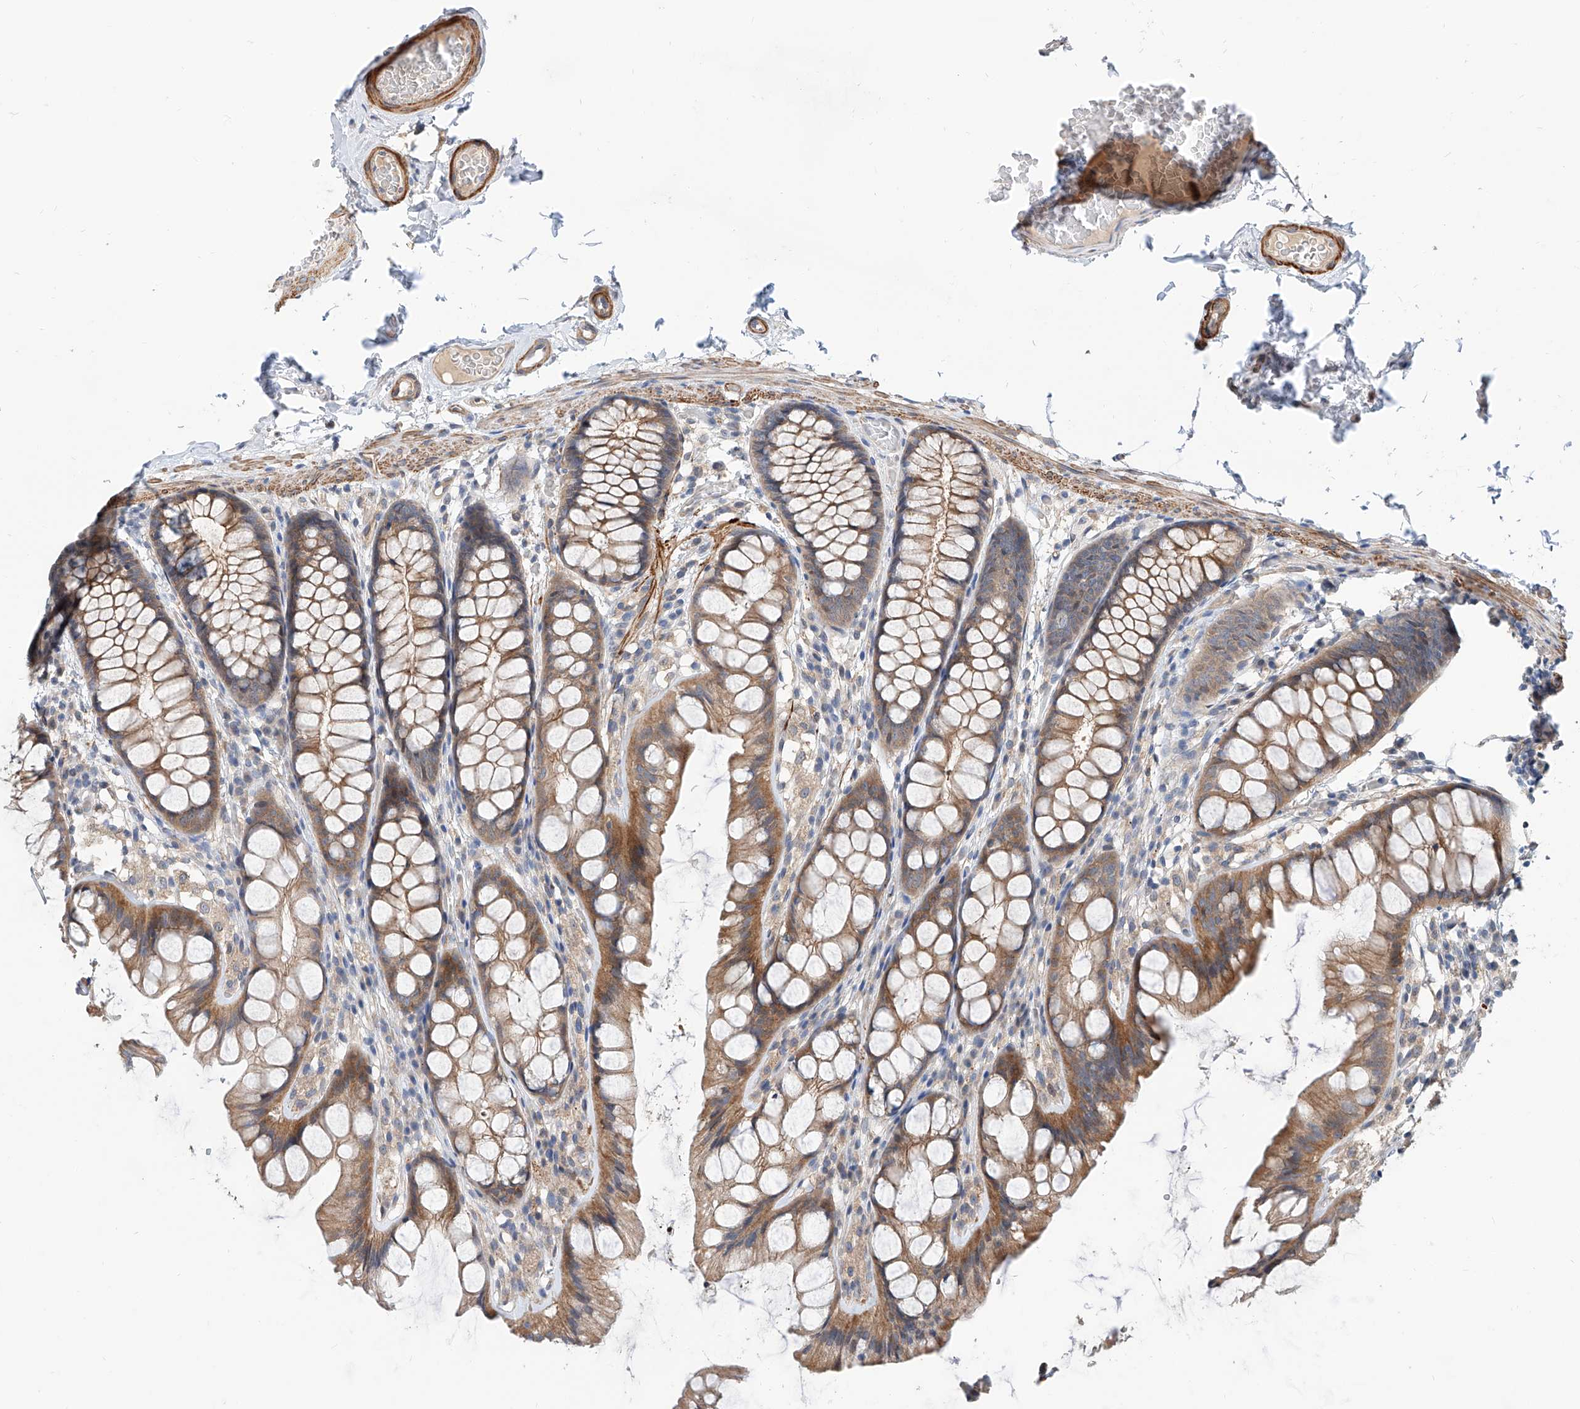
{"staining": {"intensity": "weak", "quantity": ">75%", "location": "cytoplasmic/membranous"}, "tissue": "colon", "cell_type": "Endothelial cells", "image_type": "normal", "snomed": [{"axis": "morphology", "description": "Normal tissue, NOS"}, {"axis": "topography", "description": "Colon"}], "caption": "The immunohistochemical stain highlights weak cytoplasmic/membranous positivity in endothelial cells of normal colon.", "gene": "MAGEE2", "patient": {"sex": "male", "age": 47}}